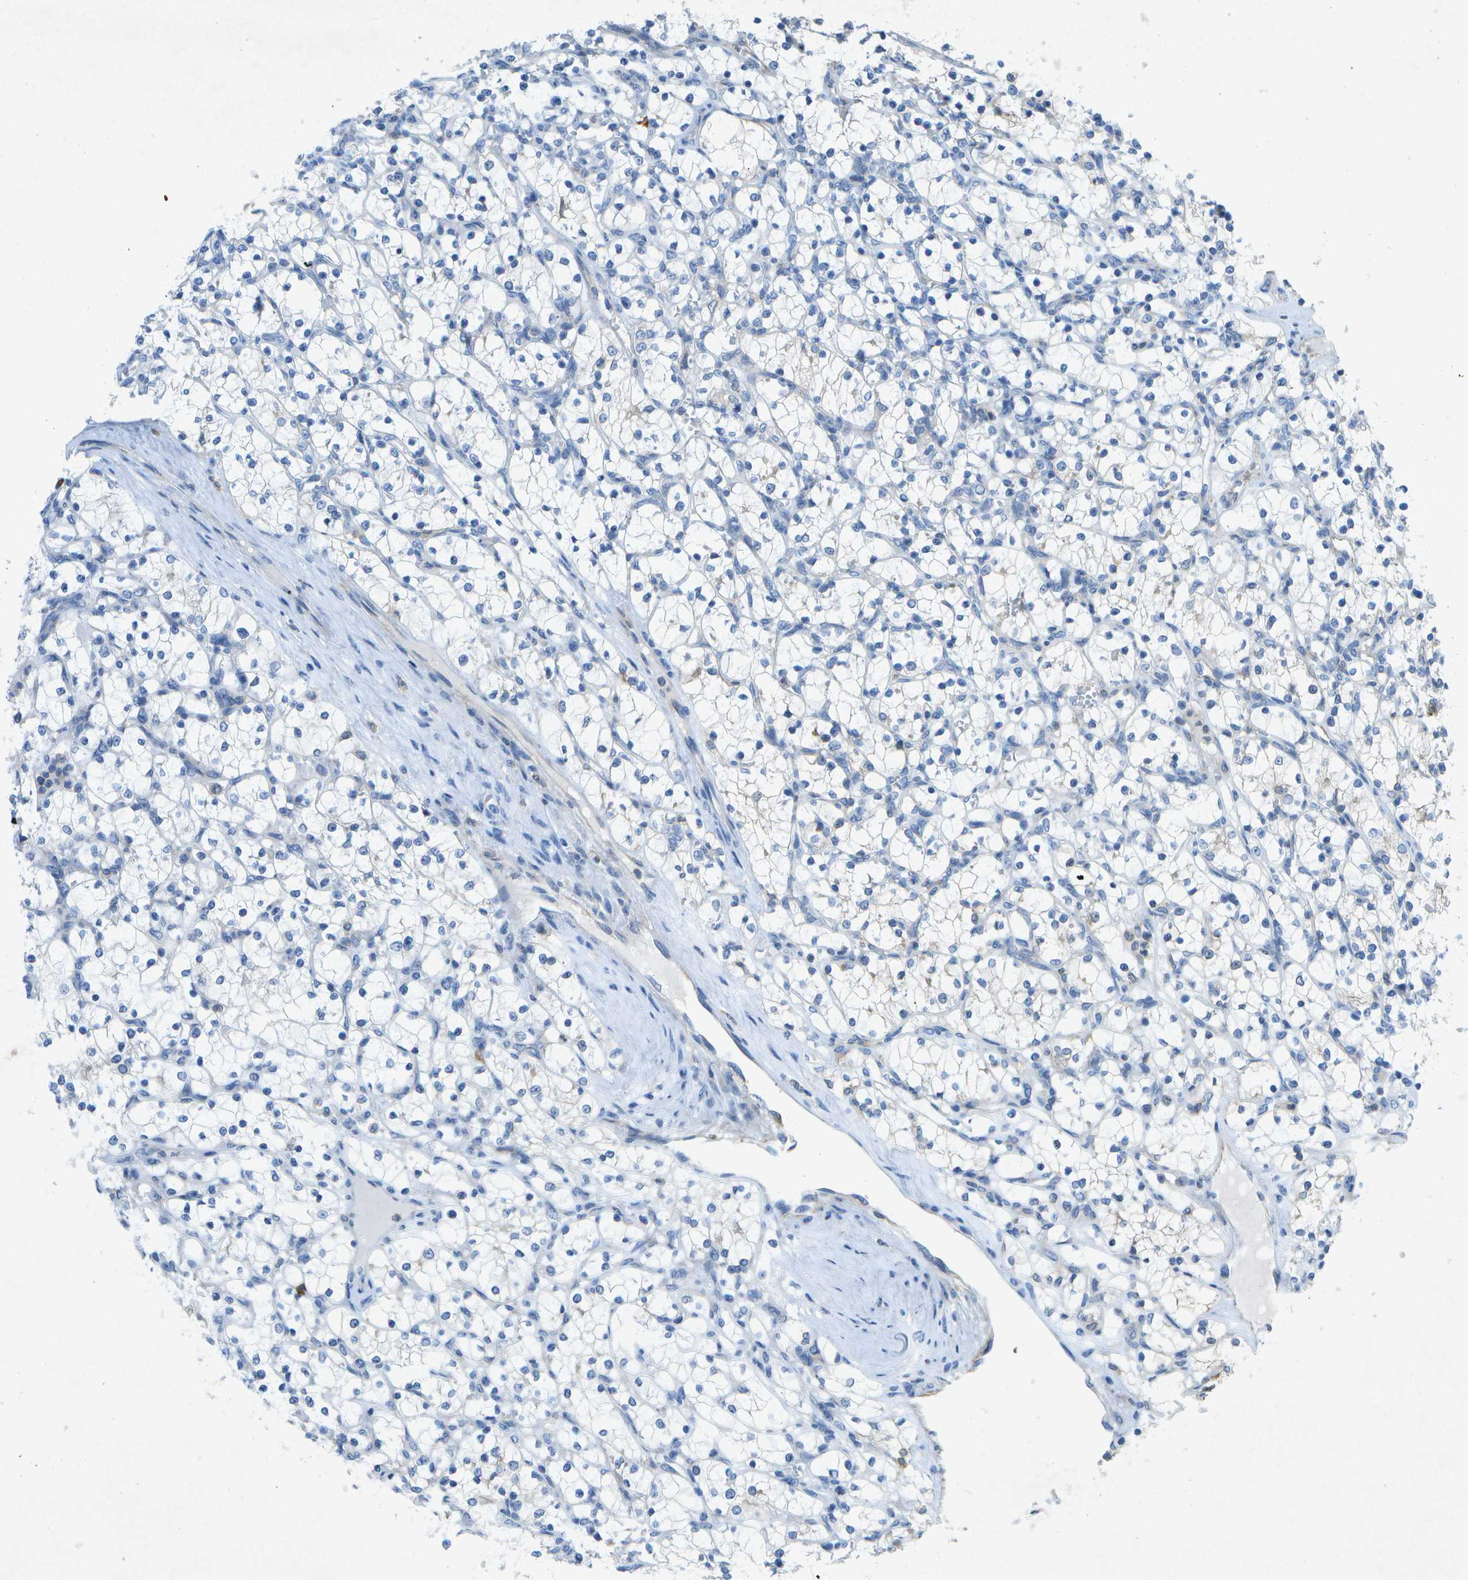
{"staining": {"intensity": "negative", "quantity": "none", "location": "none"}, "tissue": "renal cancer", "cell_type": "Tumor cells", "image_type": "cancer", "snomed": [{"axis": "morphology", "description": "Adenocarcinoma, NOS"}, {"axis": "topography", "description": "Kidney"}], "caption": "Renal cancer was stained to show a protein in brown. There is no significant staining in tumor cells.", "gene": "WNK2", "patient": {"sex": "female", "age": 69}}